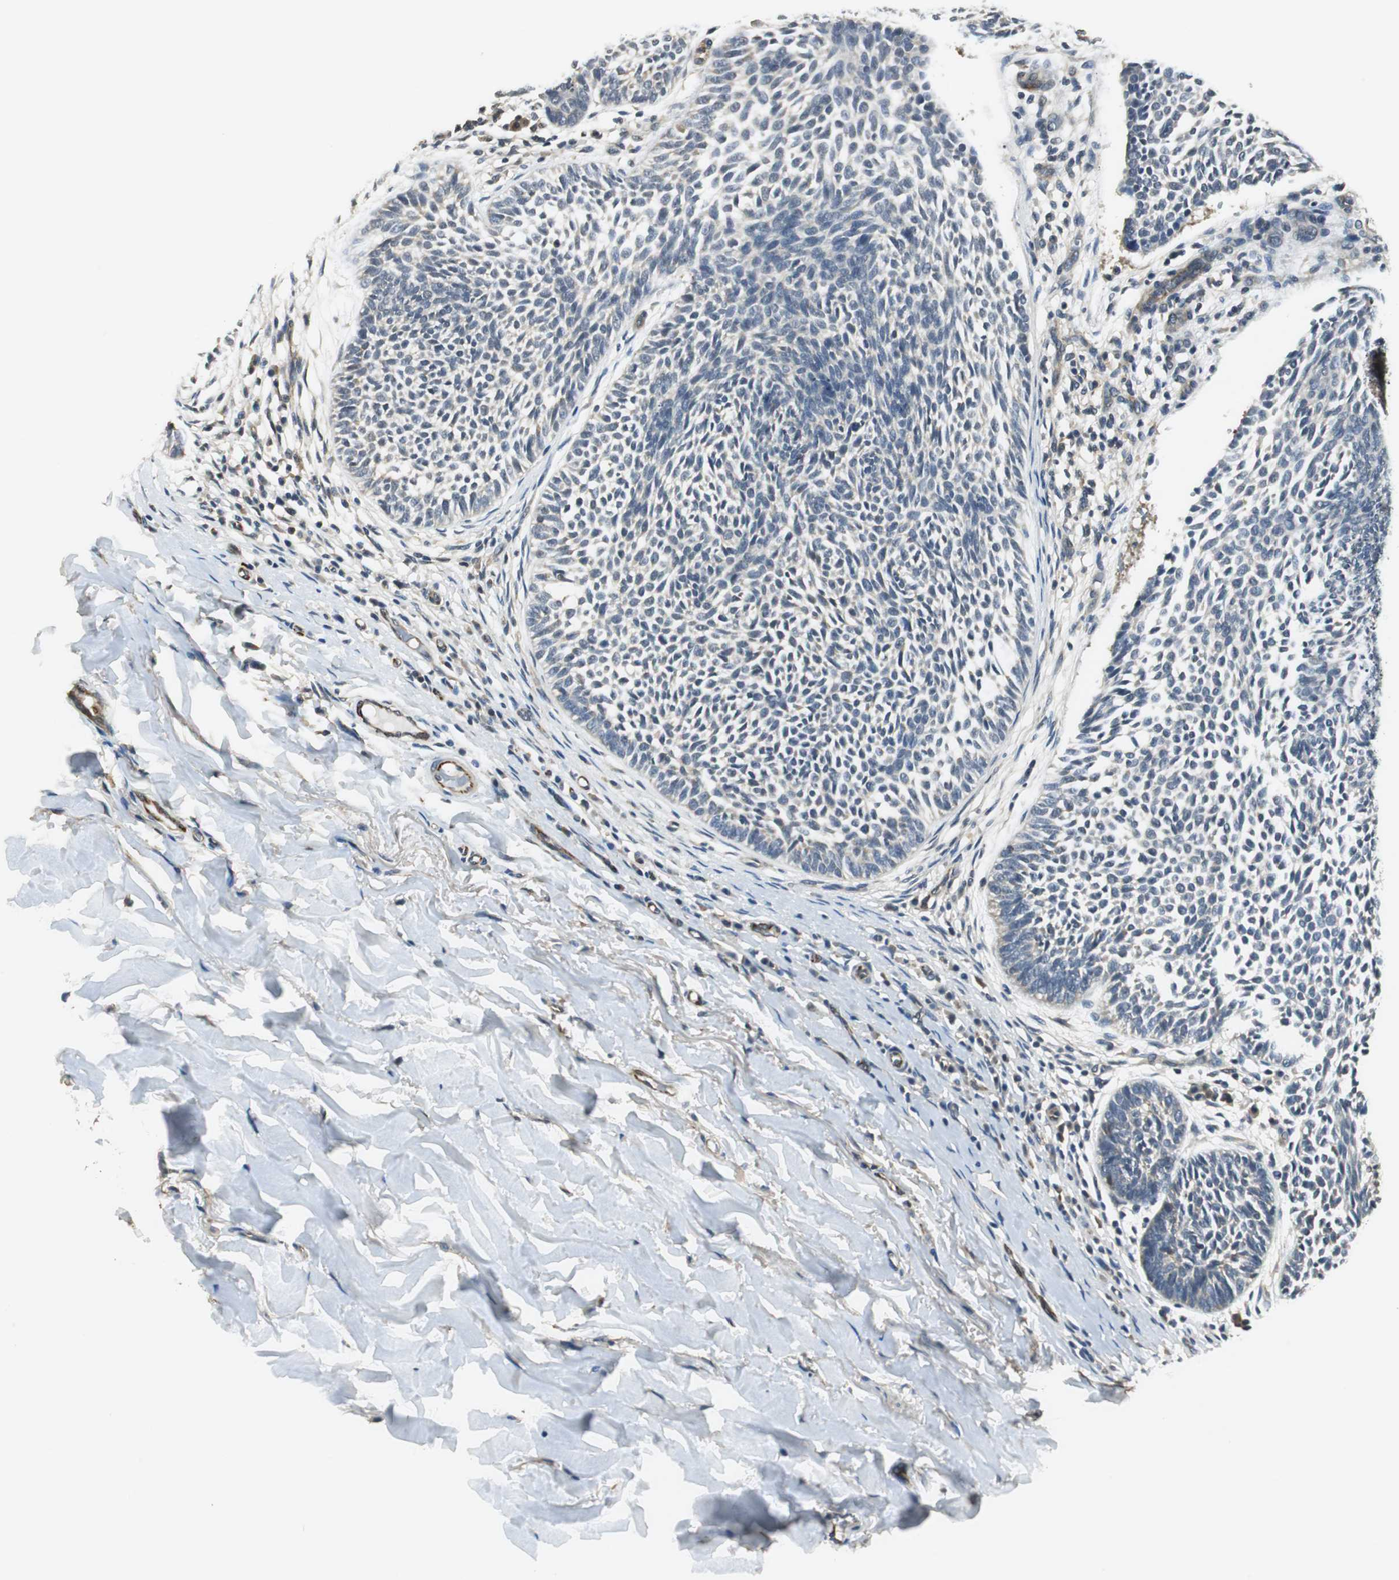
{"staining": {"intensity": "weak", "quantity": "<25%", "location": "cytoplasmic/membranous"}, "tissue": "skin cancer", "cell_type": "Tumor cells", "image_type": "cancer", "snomed": [{"axis": "morphology", "description": "Normal tissue, NOS"}, {"axis": "morphology", "description": "Basal cell carcinoma"}, {"axis": "topography", "description": "Skin"}], "caption": "Skin cancer was stained to show a protein in brown. There is no significant expression in tumor cells.", "gene": "PSMB4", "patient": {"sex": "male", "age": 87}}